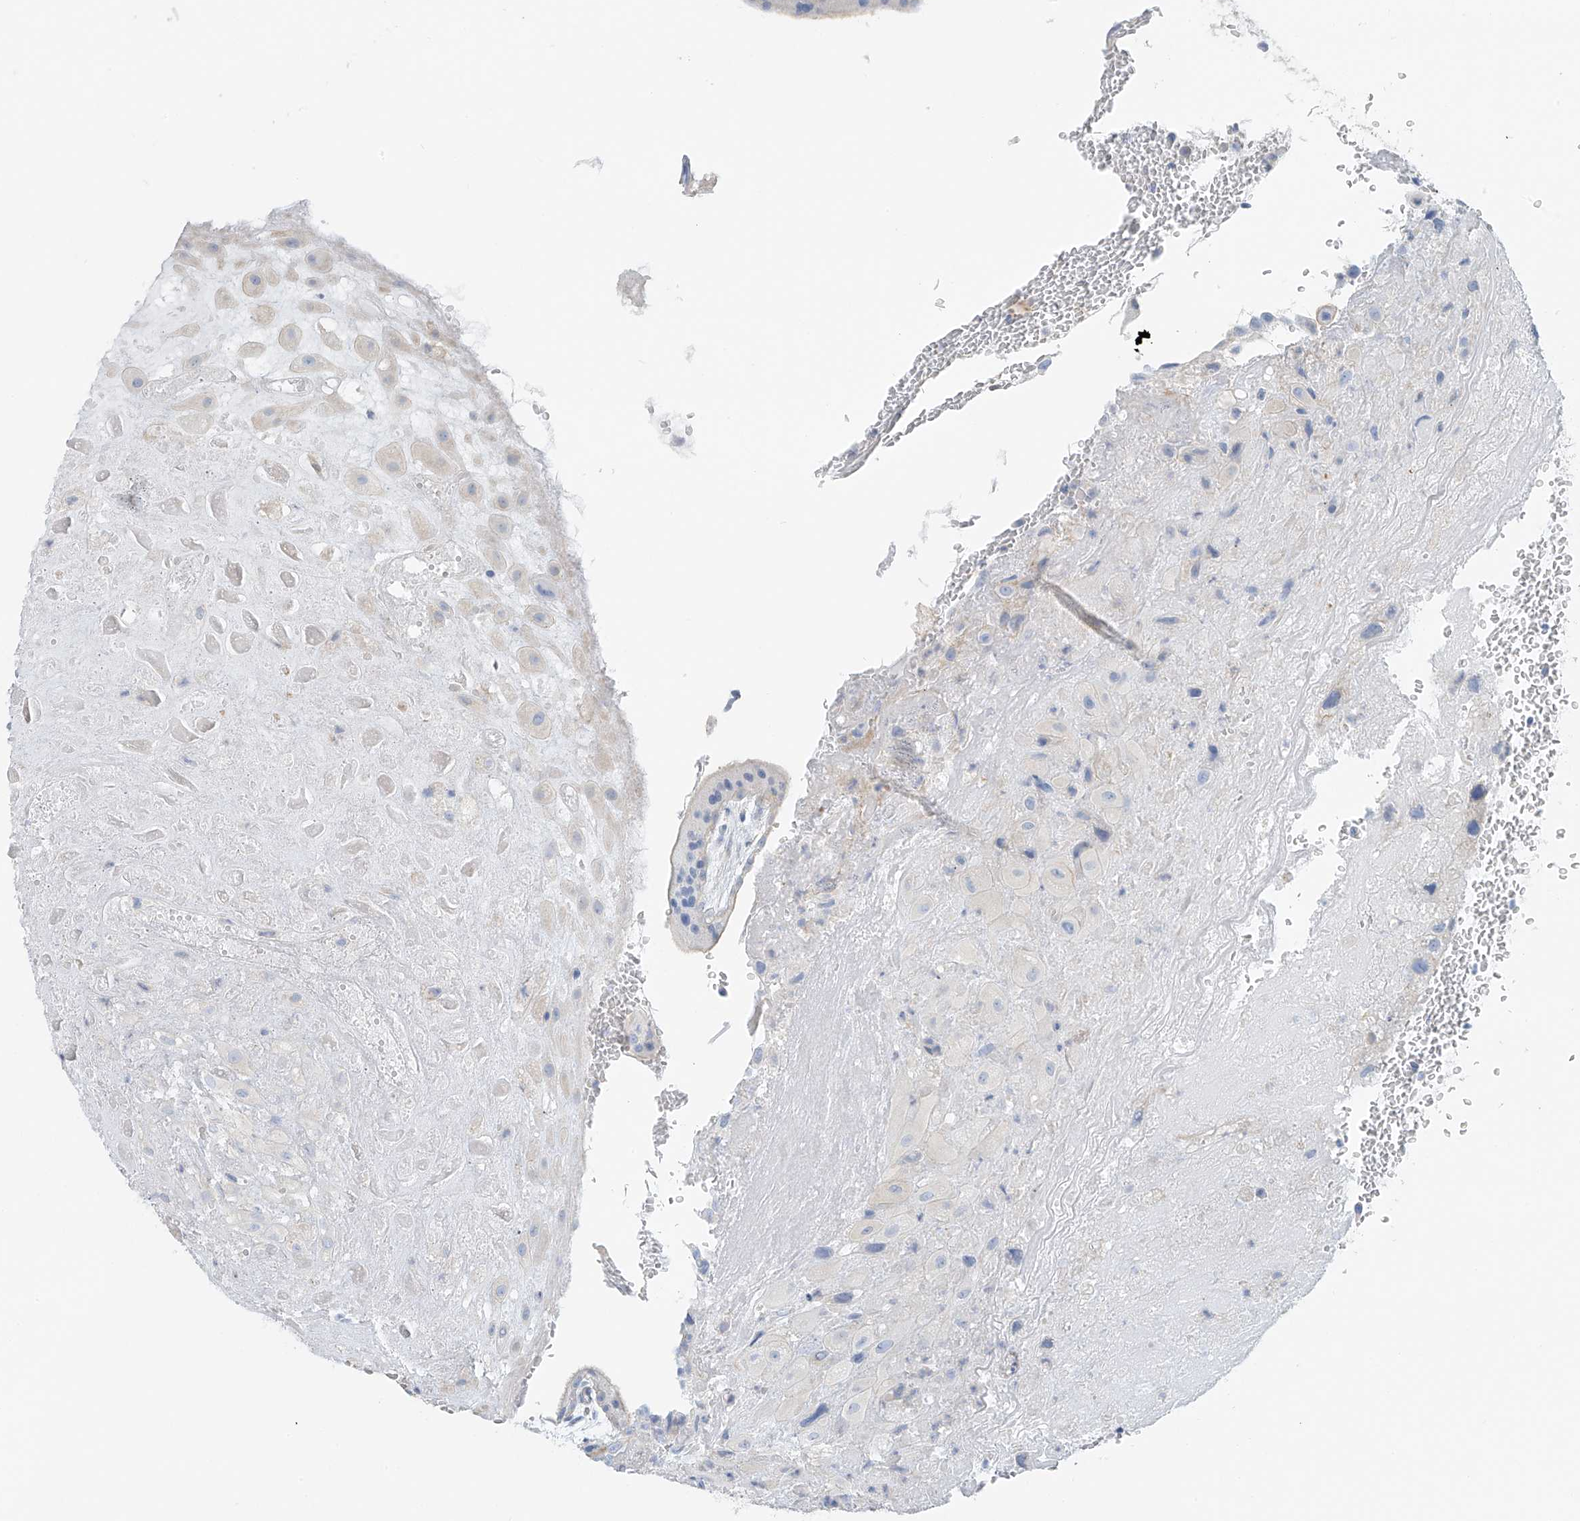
{"staining": {"intensity": "negative", "quantity": "none", "location": "none"}, "tissue": "placenta", "cell_type": "Decidual cells", "image_type": "normal", "snomed": [{"axis": "morphology", "description": "Normal tissue, NOS"}, {"axis": "topography", "description": "Placenta"}], "caption": "Immunohistochemistry histopathology image of benign placenta: human placenta stained with DAB reveals no significant protein expression in decidual cells.", "gene": "POMGNT2", "patient": {"sex": "female", "age": 35}}